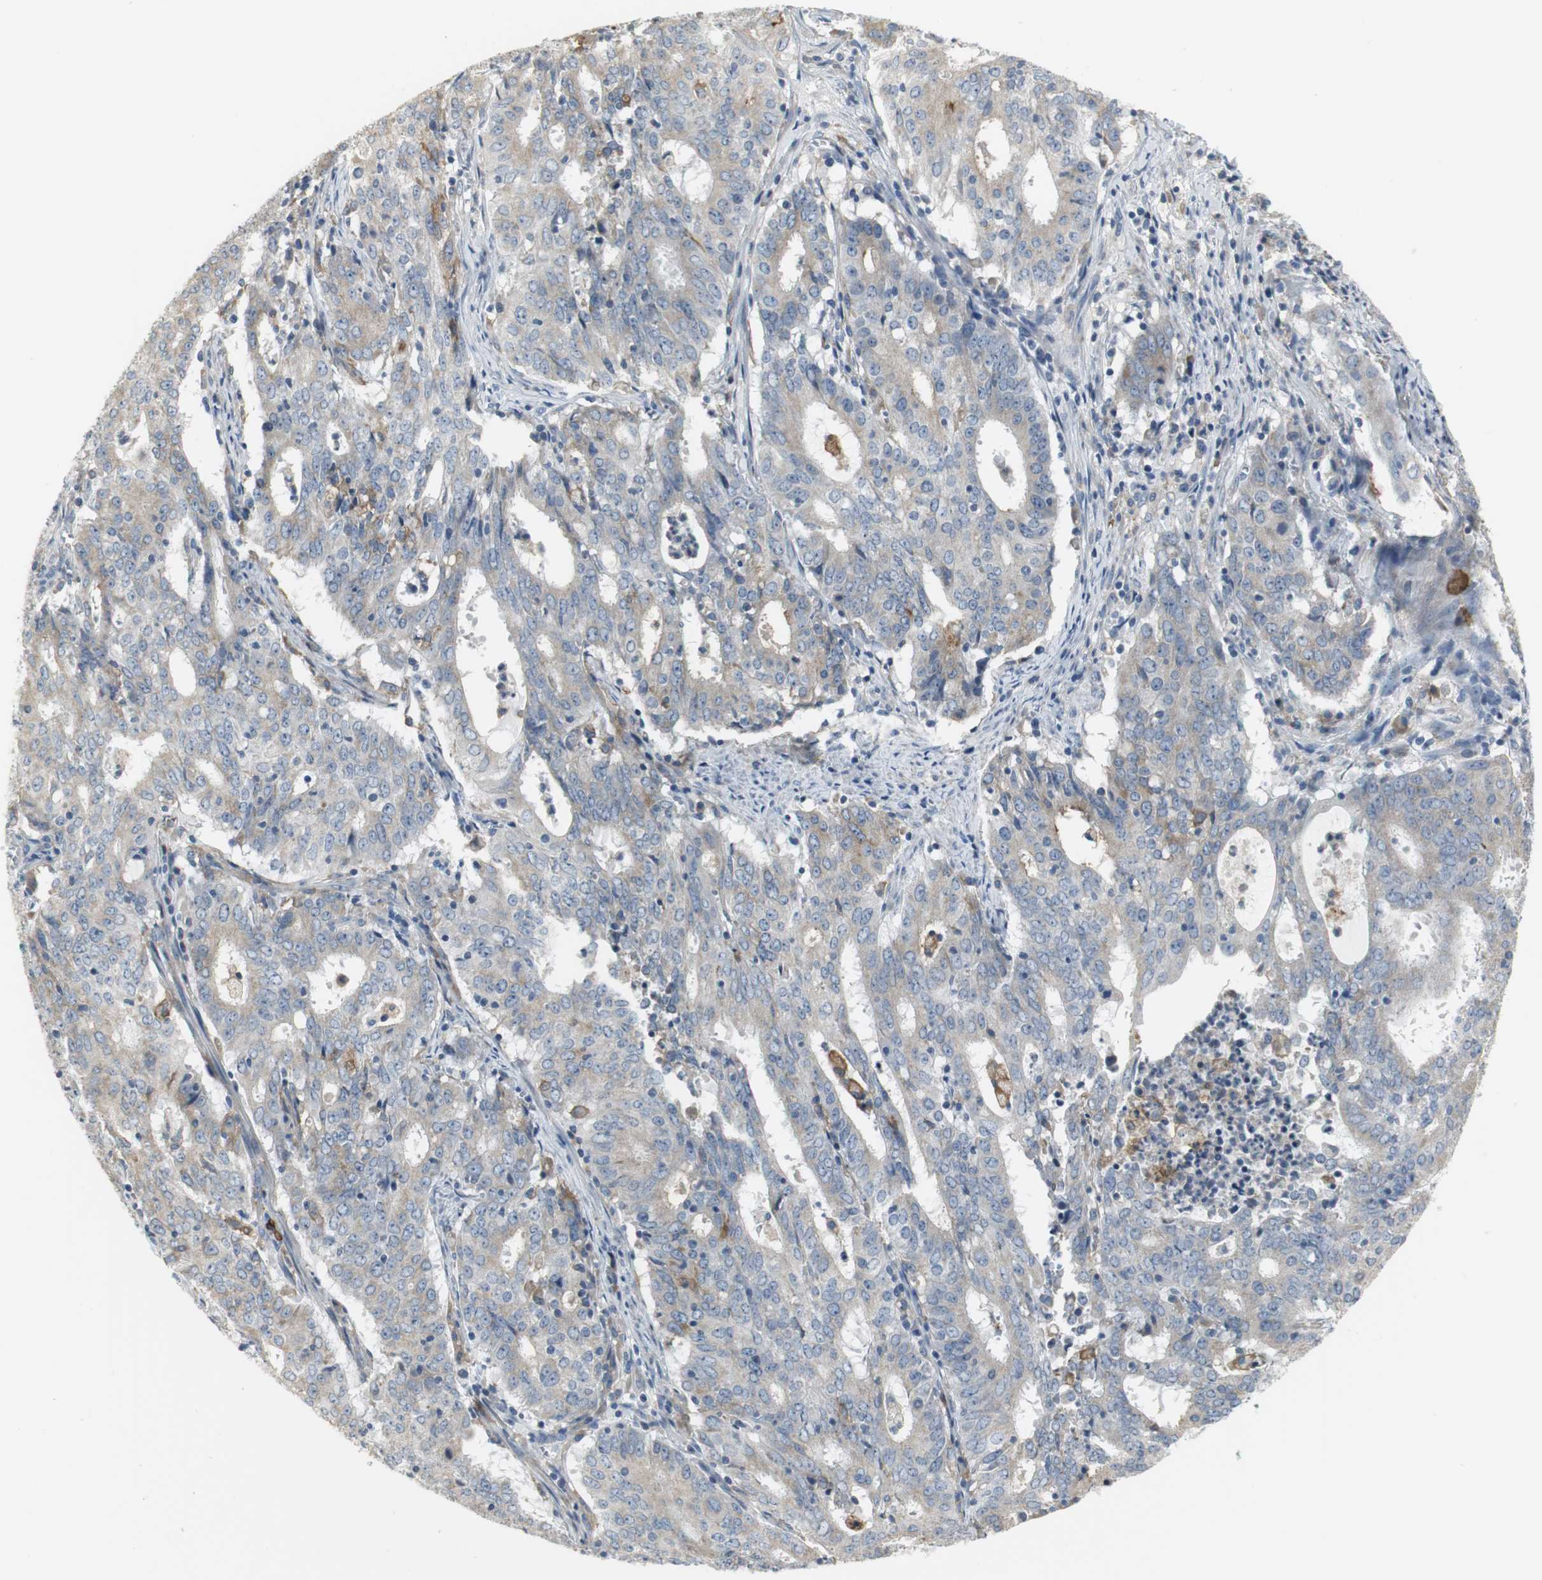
{"staining": {"intensity": "moderate", "quantity": "25%-75%", "location": "cytoplasmic/membranous"}, "tissue": "cervical cancer", "cell_type": "Tumor cells", "image_type": "cancer", "snomed": [{"axis": "morphology", "description": "Adenocarcinoma, NOS"}, {"axis": "topography", "description": "Cervix"}], "caption": "Tumor cells exhibit medium levels of moderate cytoplasmic/membranous staining in approximately 25%-75% of cells in adenocarcinoma (cervical).", "gene": "SLC2A5", "patient": {"sex": "female", "age": 44}}